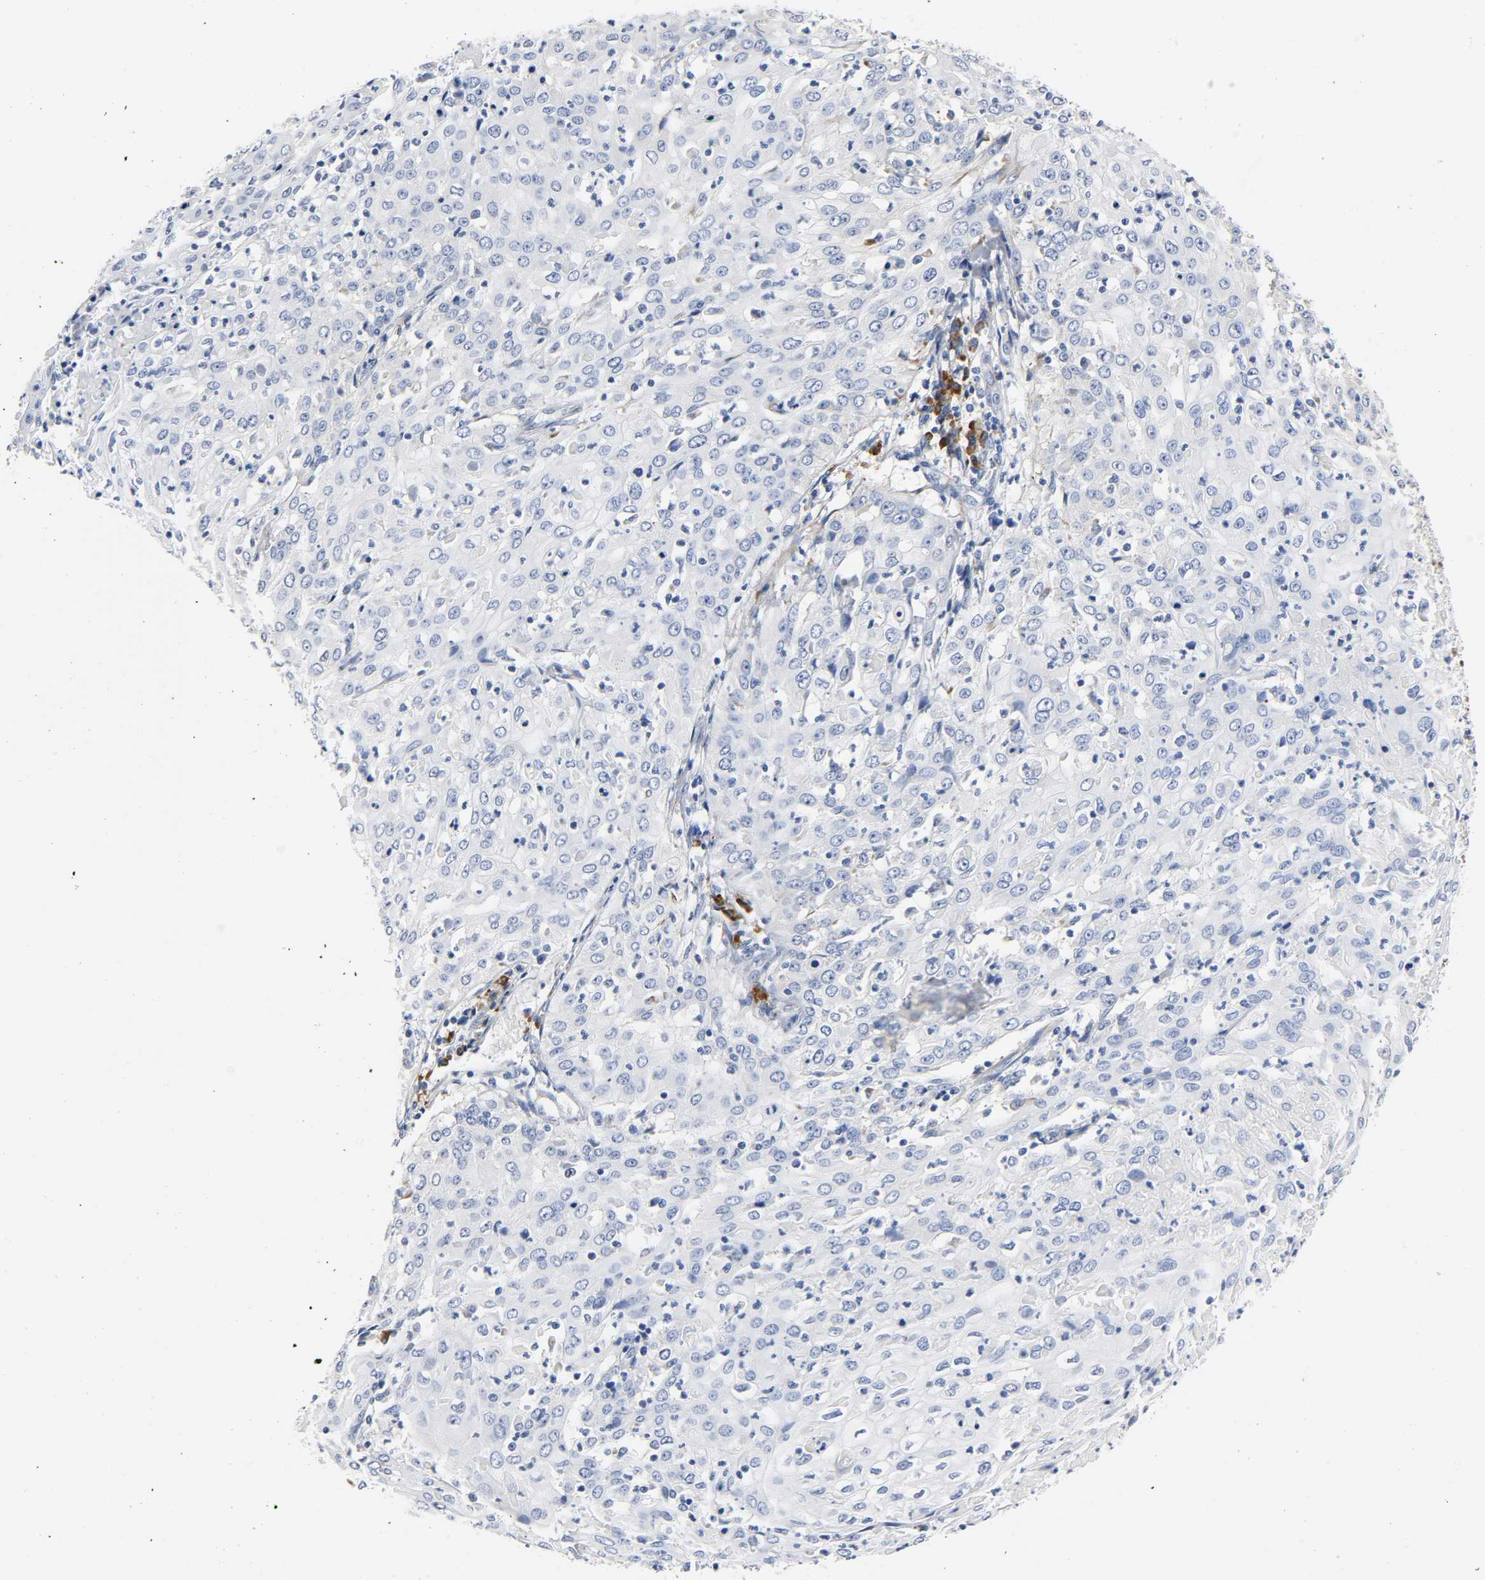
{"staining": {"intensity": "negative", "quantity": "none", "location": "none"}, "tissue": "cervical cancer", "cell_type": "Tumor cells", "image_type": "cancer", "snomed": [{"axis": "morphology", "description": "Squamous cell carcinoma, NOS"}, {"axis": "topography", "description": "Cervix"}], "caption": "A photomicrograph of cervical squamous cell carcinoma stained for a protein displays no brown staining in tumor cells. (DAB IHC, high magnification).", "gene": "REL", "patient": {"sex": "female", "age": 39}}